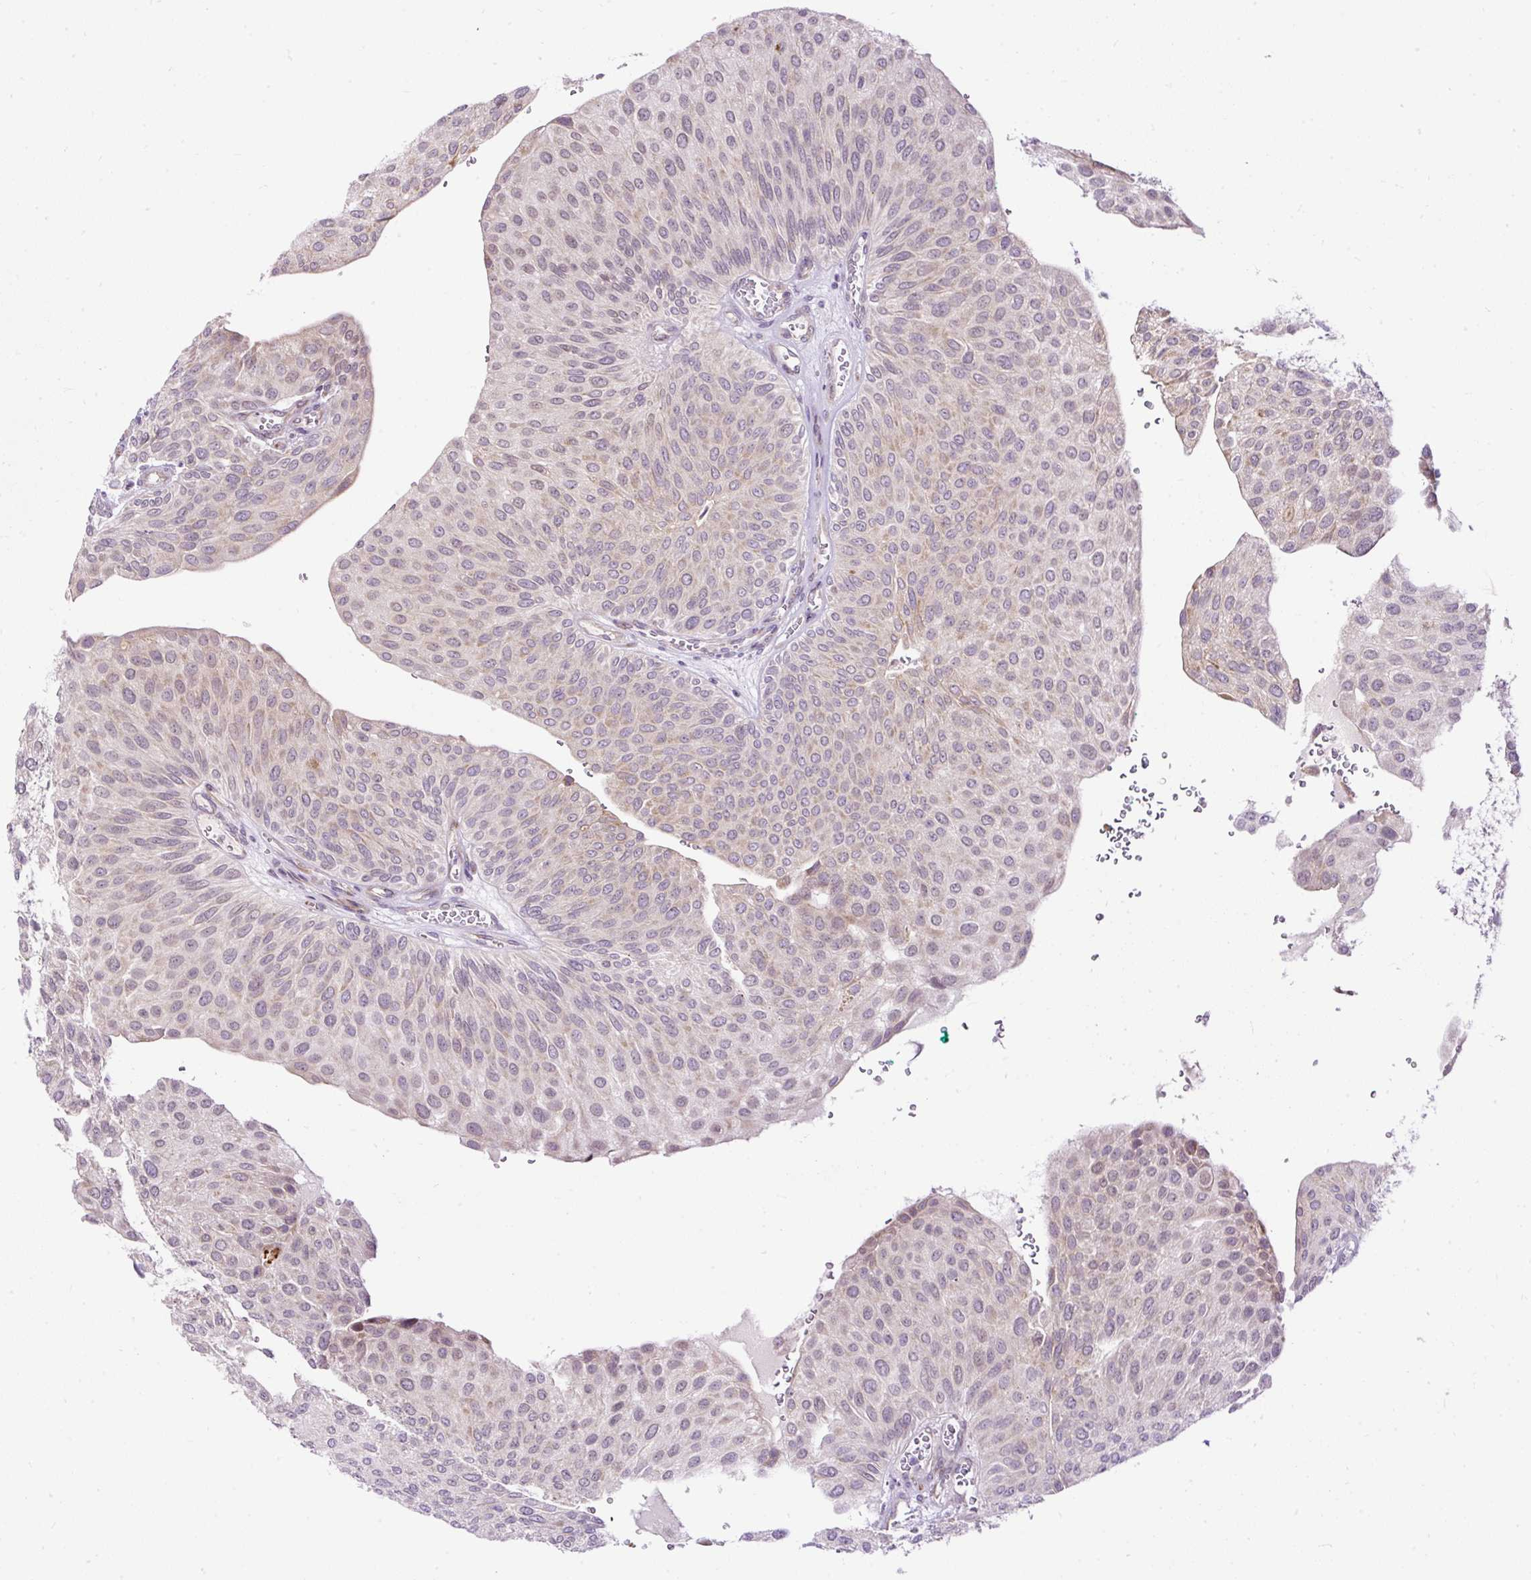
{"staining": {"intensity": "weak", "quantity": "25%-75%", "location": "cytoplasmic/membranous"}, "tissue": "urothelial cancer", "cell_type": "Tumor cells", "image_type": "cancer", "snomed": [{"axis": "morphology", "description": "Urothelial carcinoma, NOS"}, {"axis": "topography", "description": "Urinary bladder"}], "caption": "Protein positivity by immunohistochemistry (IHC) shows weak cytoplasmic/membranous staining in about 25%-75% of tumor cells in urothelial cancer.", "gene": "FMC1", "patient": {"sex": "male", "age": 67}}